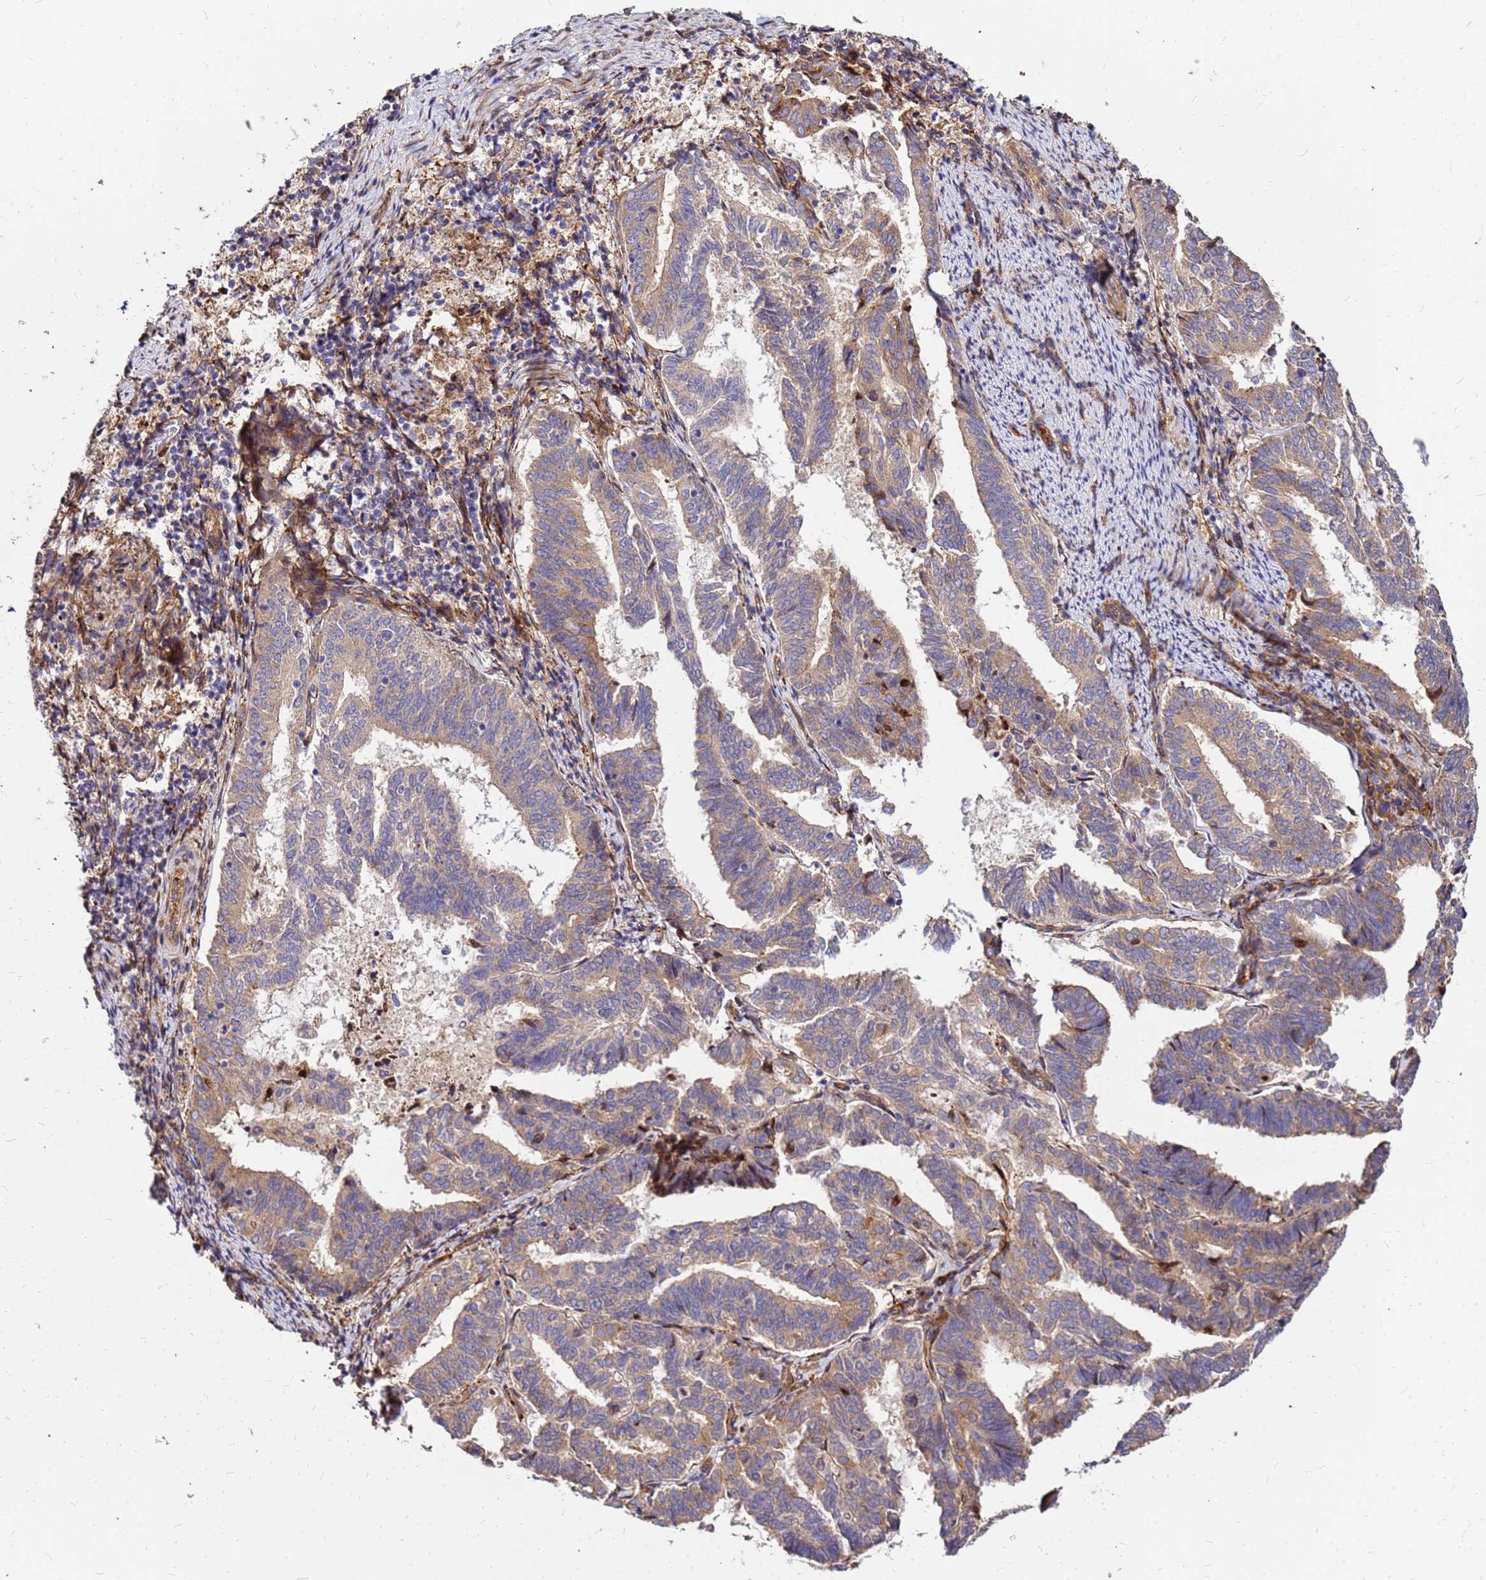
{"staining": {"intensity": "moderate", "quantity": ">75%", "location": "cytoplasmic/membranous"}, "tissue": "endometrial cancer", "cell_type": "Tumor cells", "image_type": "cancer", "snomed": [{"axis": "morphology", "description": "Adenocarcinoma, NOS"}, {"axis": "topography", "description": "Endometrium"}], "caption": "Endometrial cancer stained with immunohistochemistry (IHC) shows moderate cytoplasmic/membranous staining in approximately >75% of tumor cells.", "gene": "WWC2", "patient": {"sex": "female", "age": 80}}